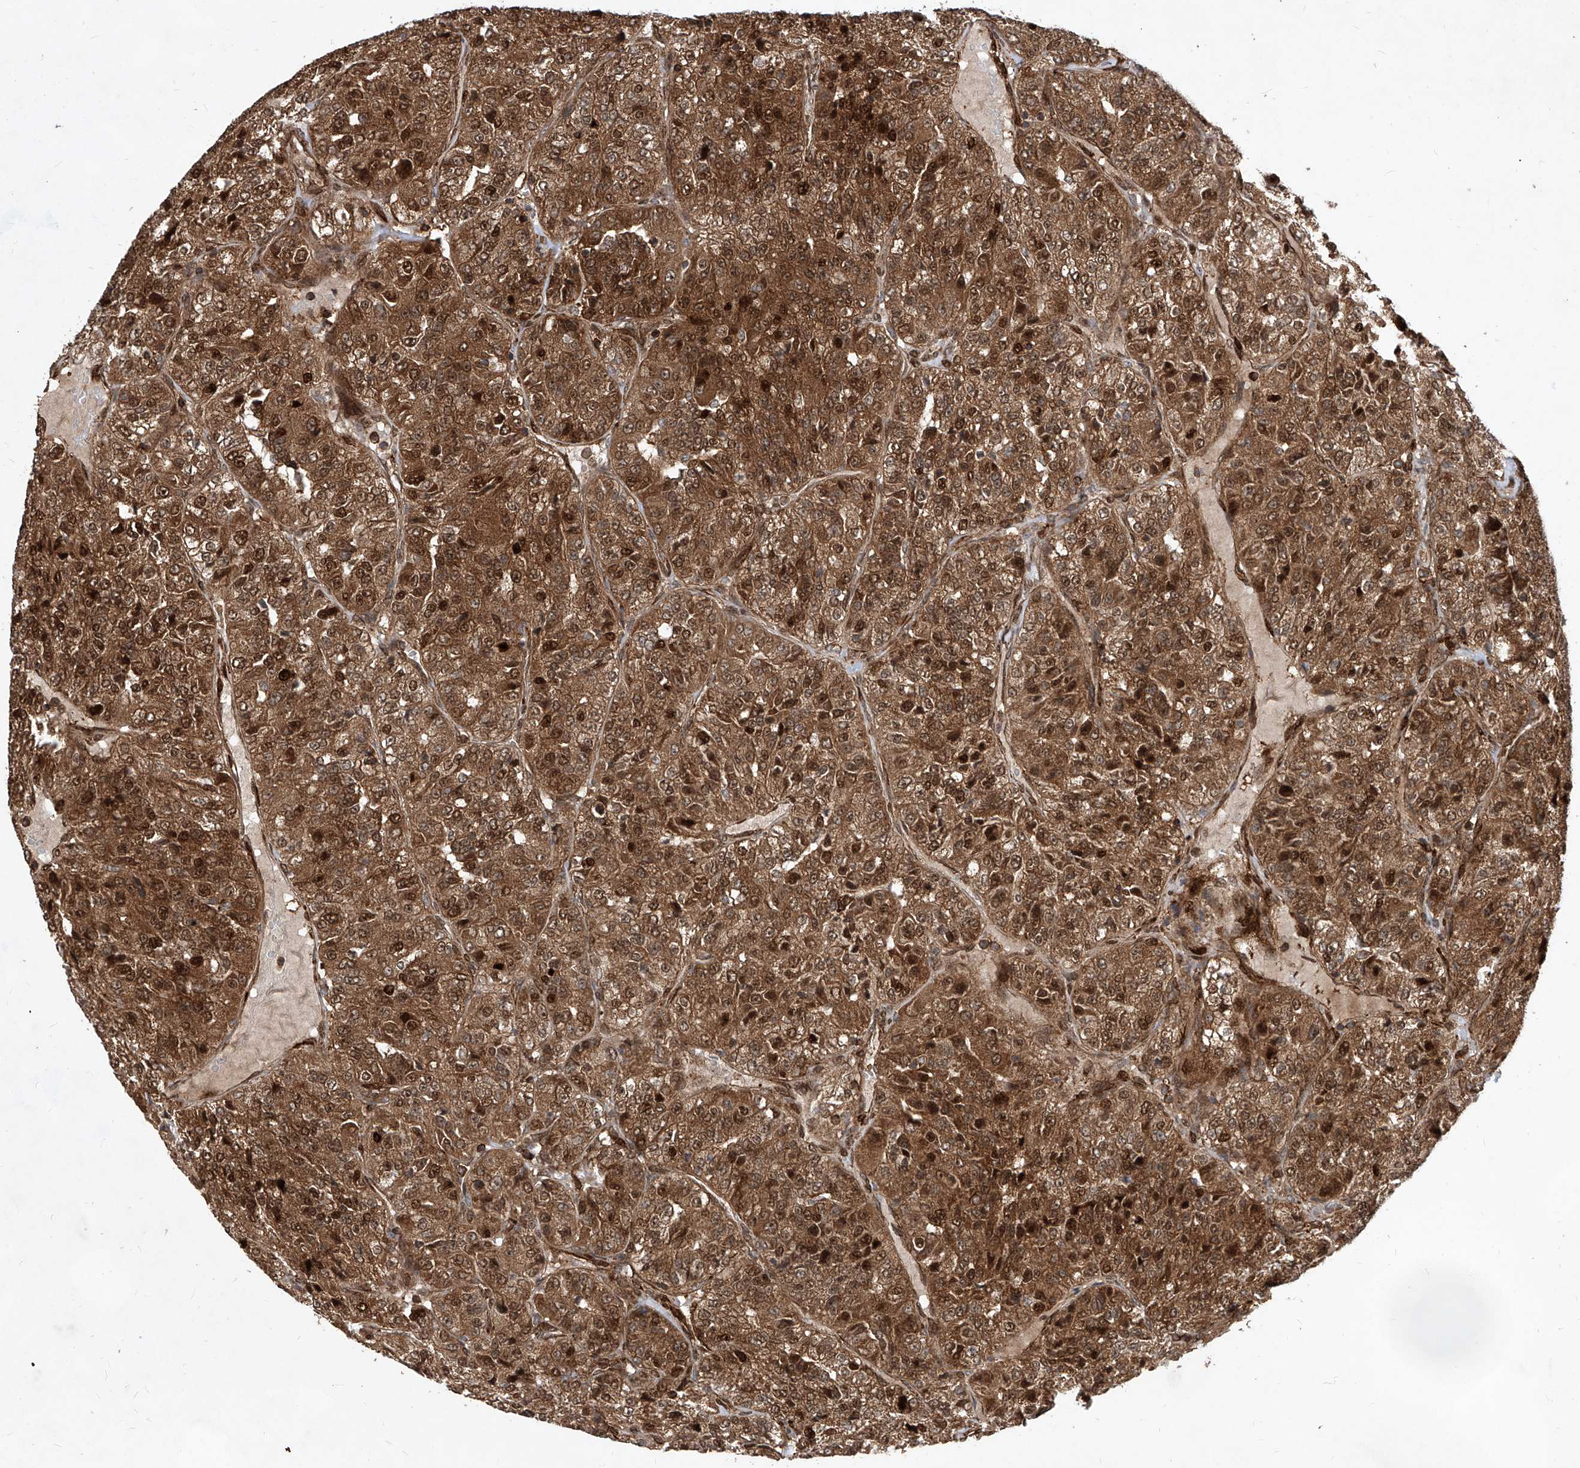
{"staining": {"intensity": "strong", "quantity": ">75%", "location": "cytoplasmic/membranous,nuclear"}, "tissue": "renal cancer", "cell_type": "Tumor cells", "image_type": "cancer", "snomed": [{"axis": "morphology", "description": "Adenocarcinoma, NOS"}, {"axis": "topography", "description": "Kidney"}], "caption": "Tumor cells reveal high levels of strong cytoplasmic/membranous and nuclear expression in about >75% of cells in human renal adenocarcinoma.", "gene": "MAGED2", "patient": {"sex": "female", "age": 63}}